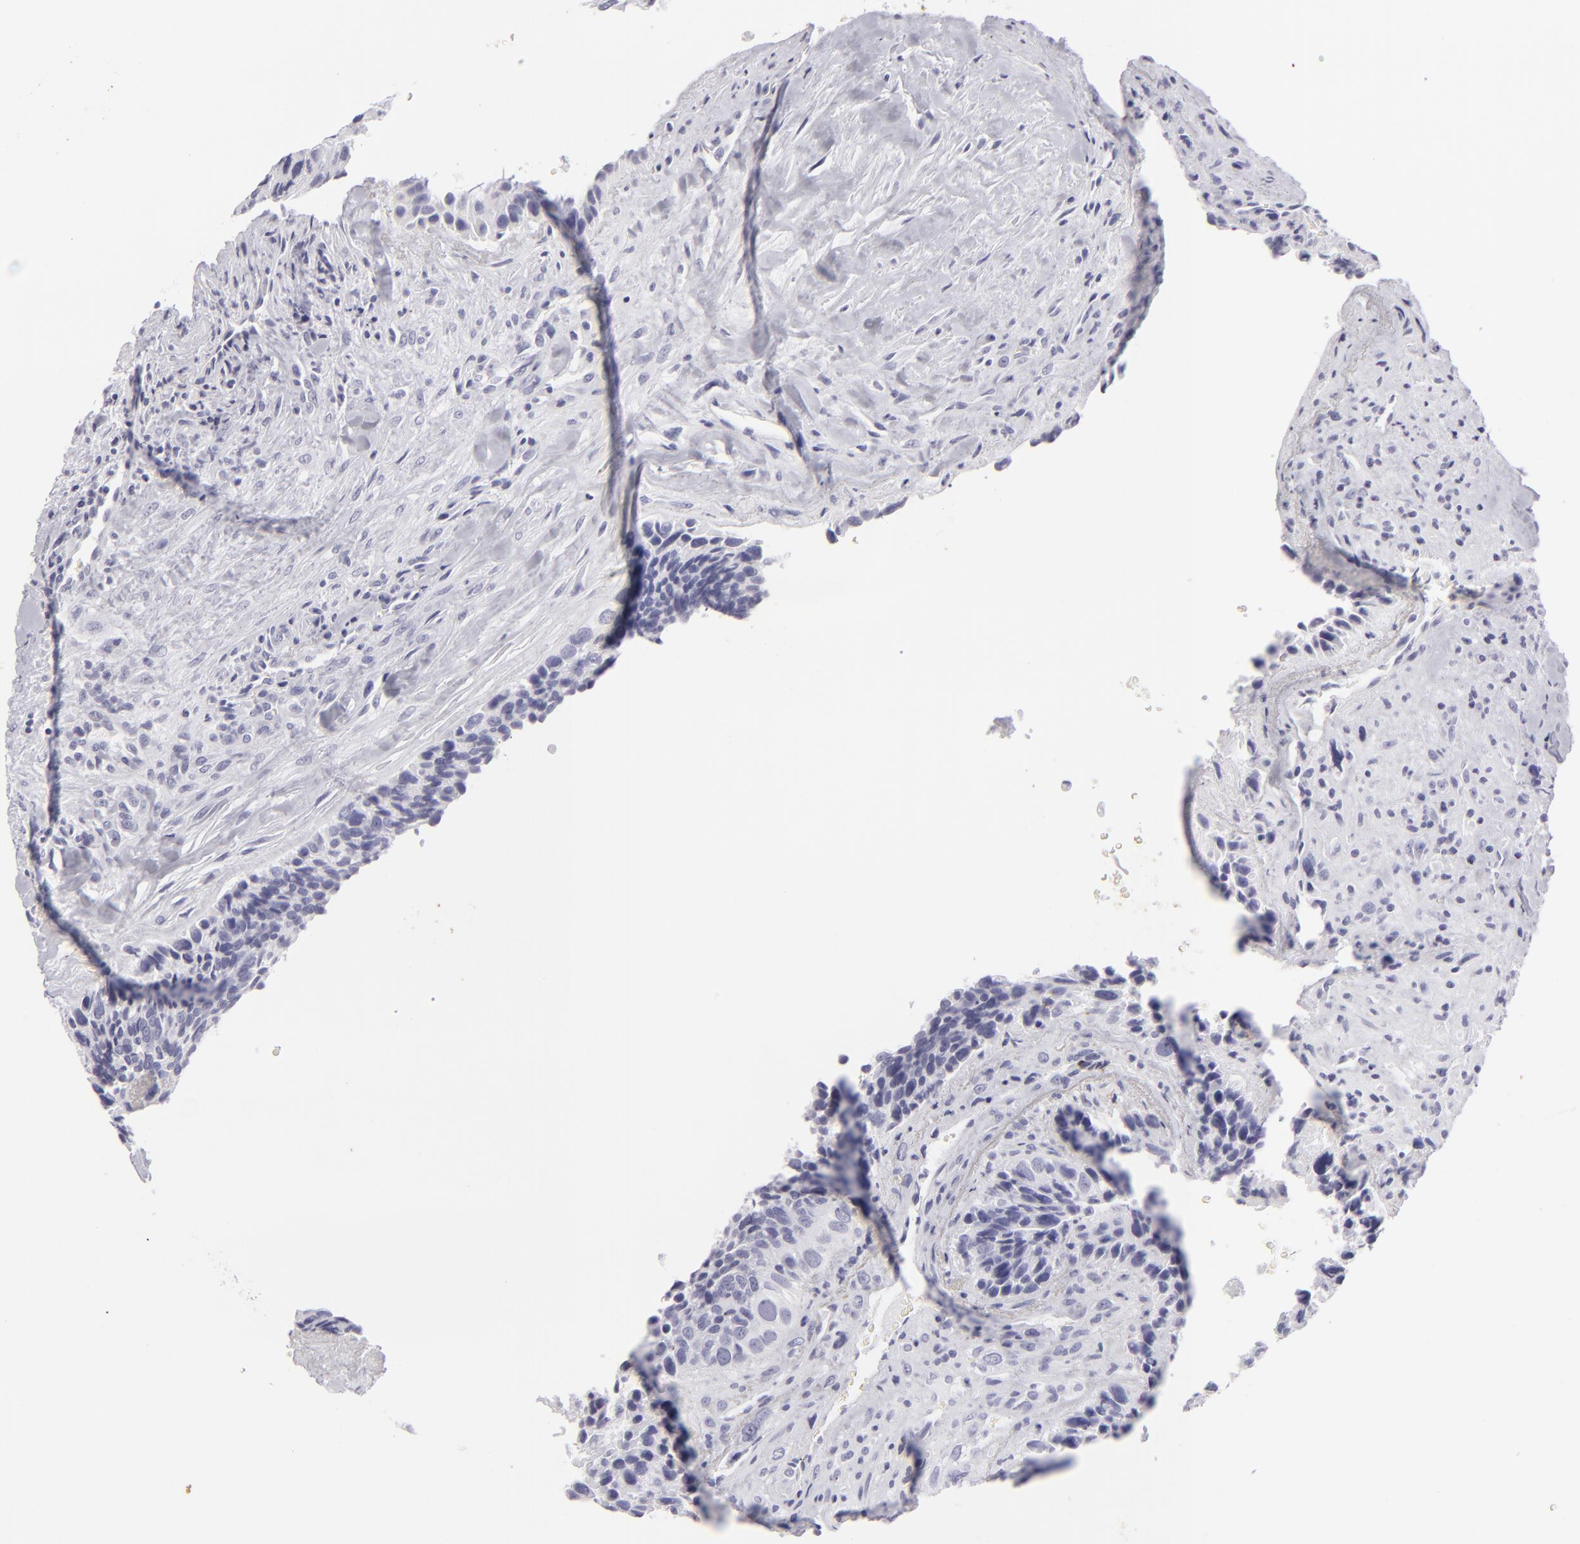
{"staining": {"intensity": "negative", "quantity": "none", "location": "none"}, "tissue": "breast cancer", "cell_type": "Tumor cells", "image_type": "cancer", "snomed": [{"axis": "morphology", "description": "Neoplasm, malignant, NOS"}, {"axis": "topography", "description": "Breast"}], "caption": "Photomicrograph shows no protein expression in tumor cells of breast neoplasm (malignant) tissue.", "gene": "KRT1", "patient": {"sex": "female", "age": 50}}